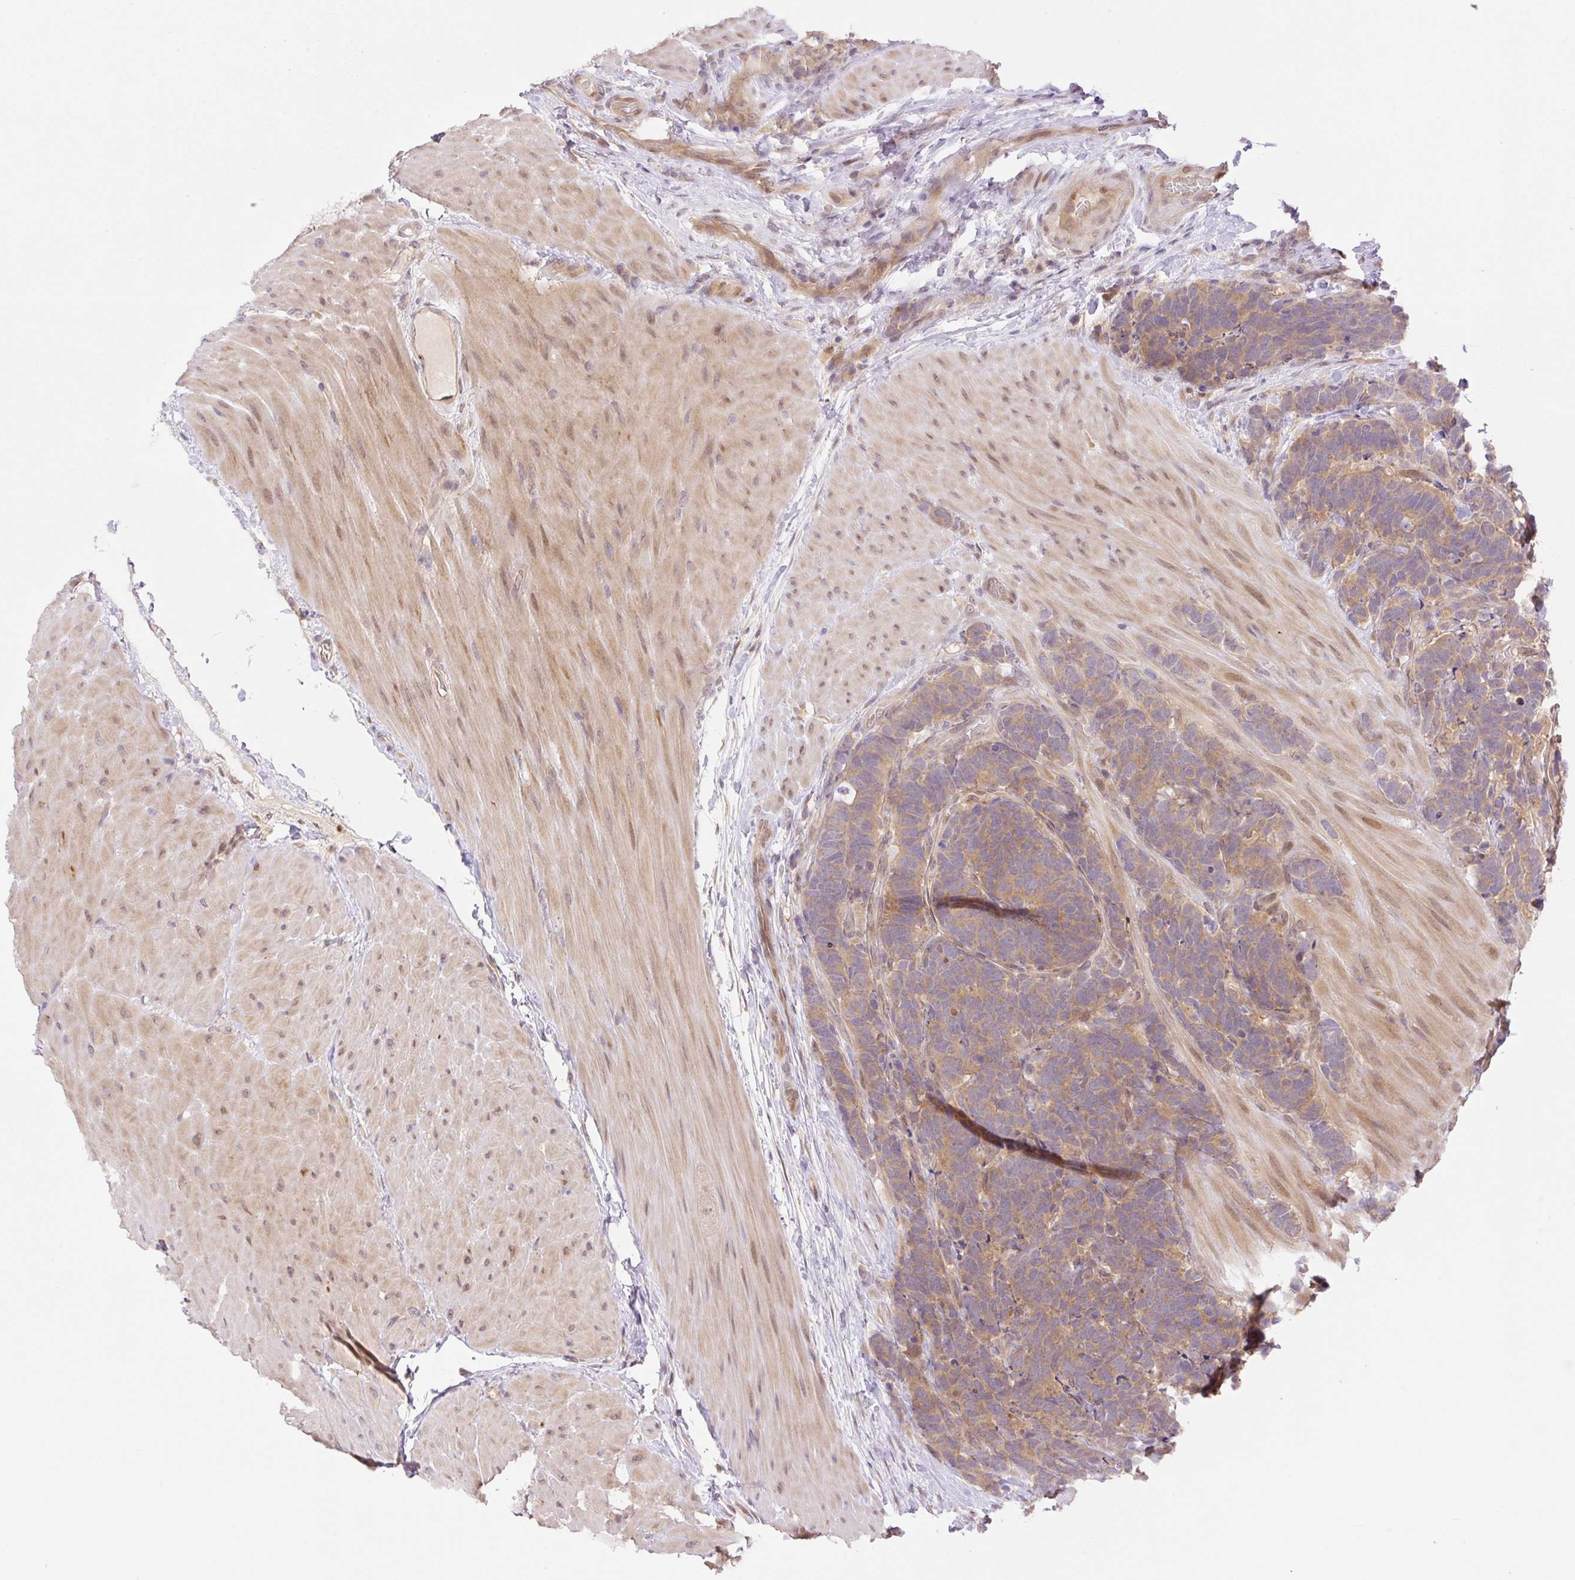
{"staining": {"intensity": "moderate", "quantity": ">75%", "location": "cytoplasmic/membranous"}, "tissue": "carcinoid", "cell_type": "Tumor cells", "image_type": "cancer", "snomed": [{"axis": "morphology", "description": "Carcinoma, NOS"}, {"axis": "morphology", "description": "Carcinoid, malignant, NOS"}, {"axis": "topography", "description": "Urinary bladder"}], "caption": "An IHC micrograph of neoplastic tissue is shown. Protein staining in brown shows moderate cytoplasmic/membranous positivity in carcinoid within tumor cells.", "gene": "VPS25", "patient": {"sex": "male", "age": 57}}